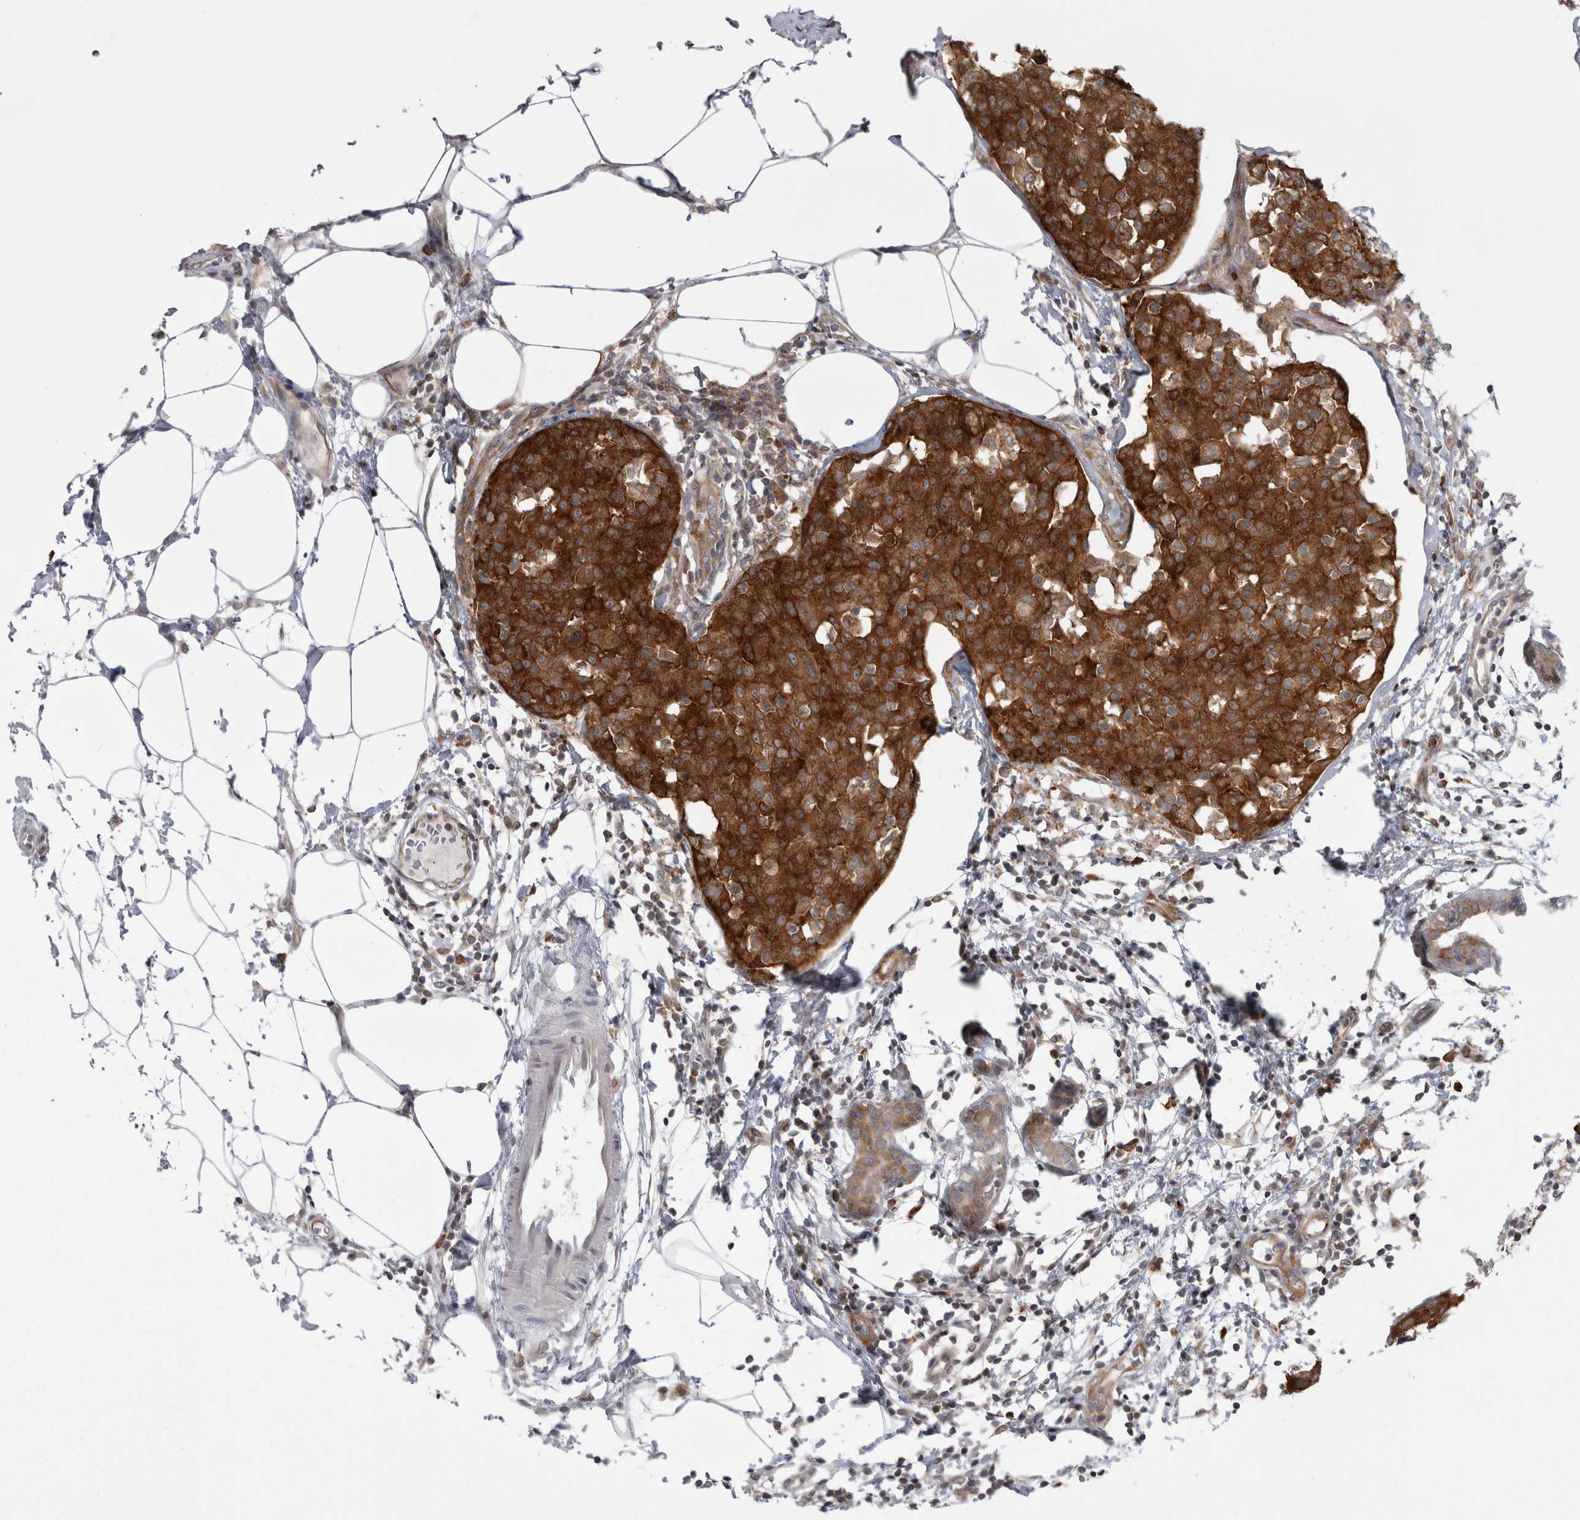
{"staining": {"intensity": "strong", "quantity": ">75%", "location": "cytoplasmic/membranous"}, "tissue": "breast cancer", "cell_type": "Tumor cells", "image_type": "cancer", "snomed": [{"axis": "morphology", "description": "Normal tissue, NOS"}, {"axis": "morphology", "description": "Duct carcinoma"}, {"axis": "topography", "description": "Breast"}], "caption": "This is an image of immunohistochemistry staining of intraductal carcinoma (breast), which shows strong positivity in the cytoplasmic/membranous of tumor cells.", "gene": "CACYBP", "patient": {"sex": "female", "age": 37}}